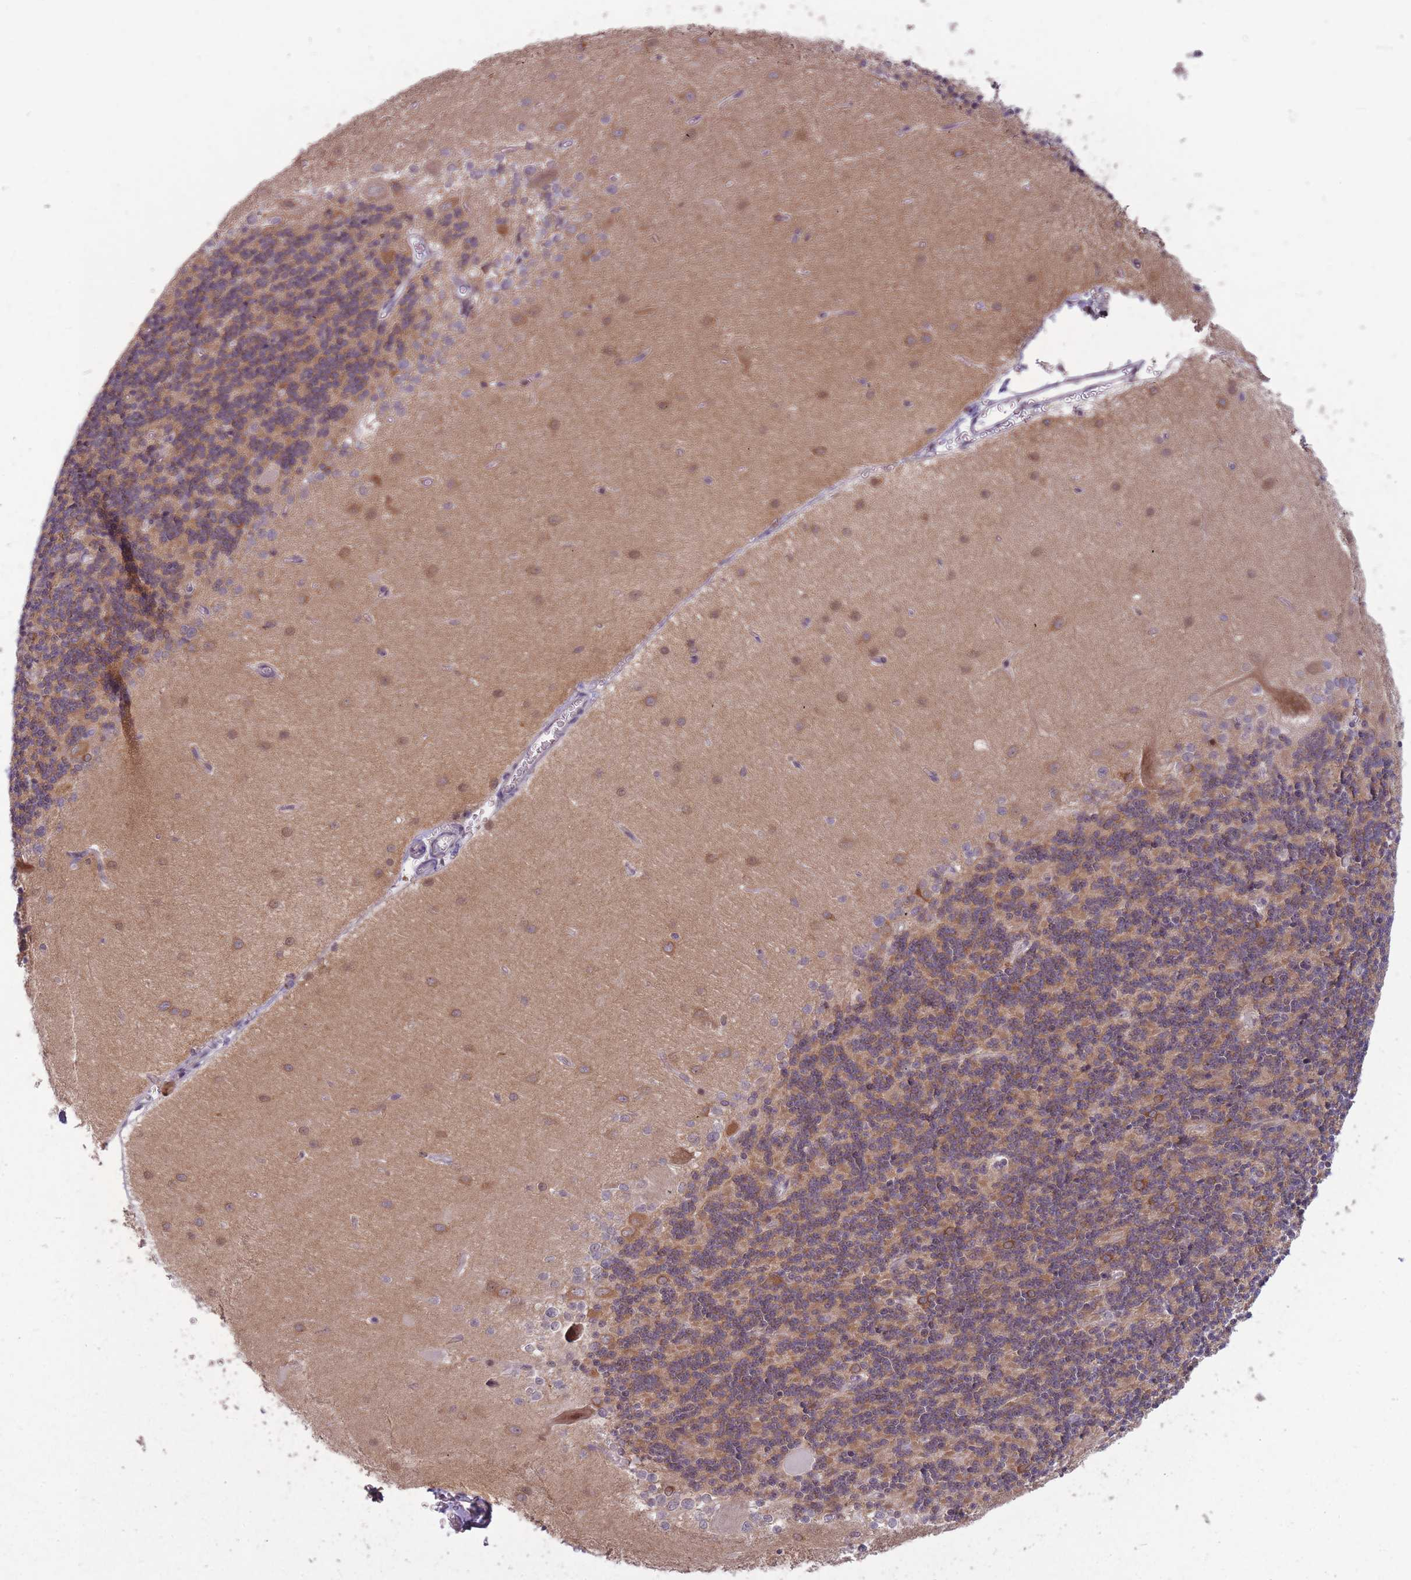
{"staining": {"intensity": "strong", "quantity": "25%-75%", "location": "cytoplasmic/membranous,nuclear"}, "tissue": "cerebellum", "cell_type": "Cells in granular layer", "image_type": "normal", "snomed": [{"axis": "morphology", "description": "Normal tissue, NOS"}, {"axis": "topography", "description": "Cerebellum"}], "caption": "Strong cytoplasmic/membranous,nuclear protein positivity is present in about 25%-75% of cells in granular layer in cerebellum. (DAB IHC with brightfield microscopy, high magnification).", "gene": "DPYSL4", "patient": {"sex": "female", "age": 29}}